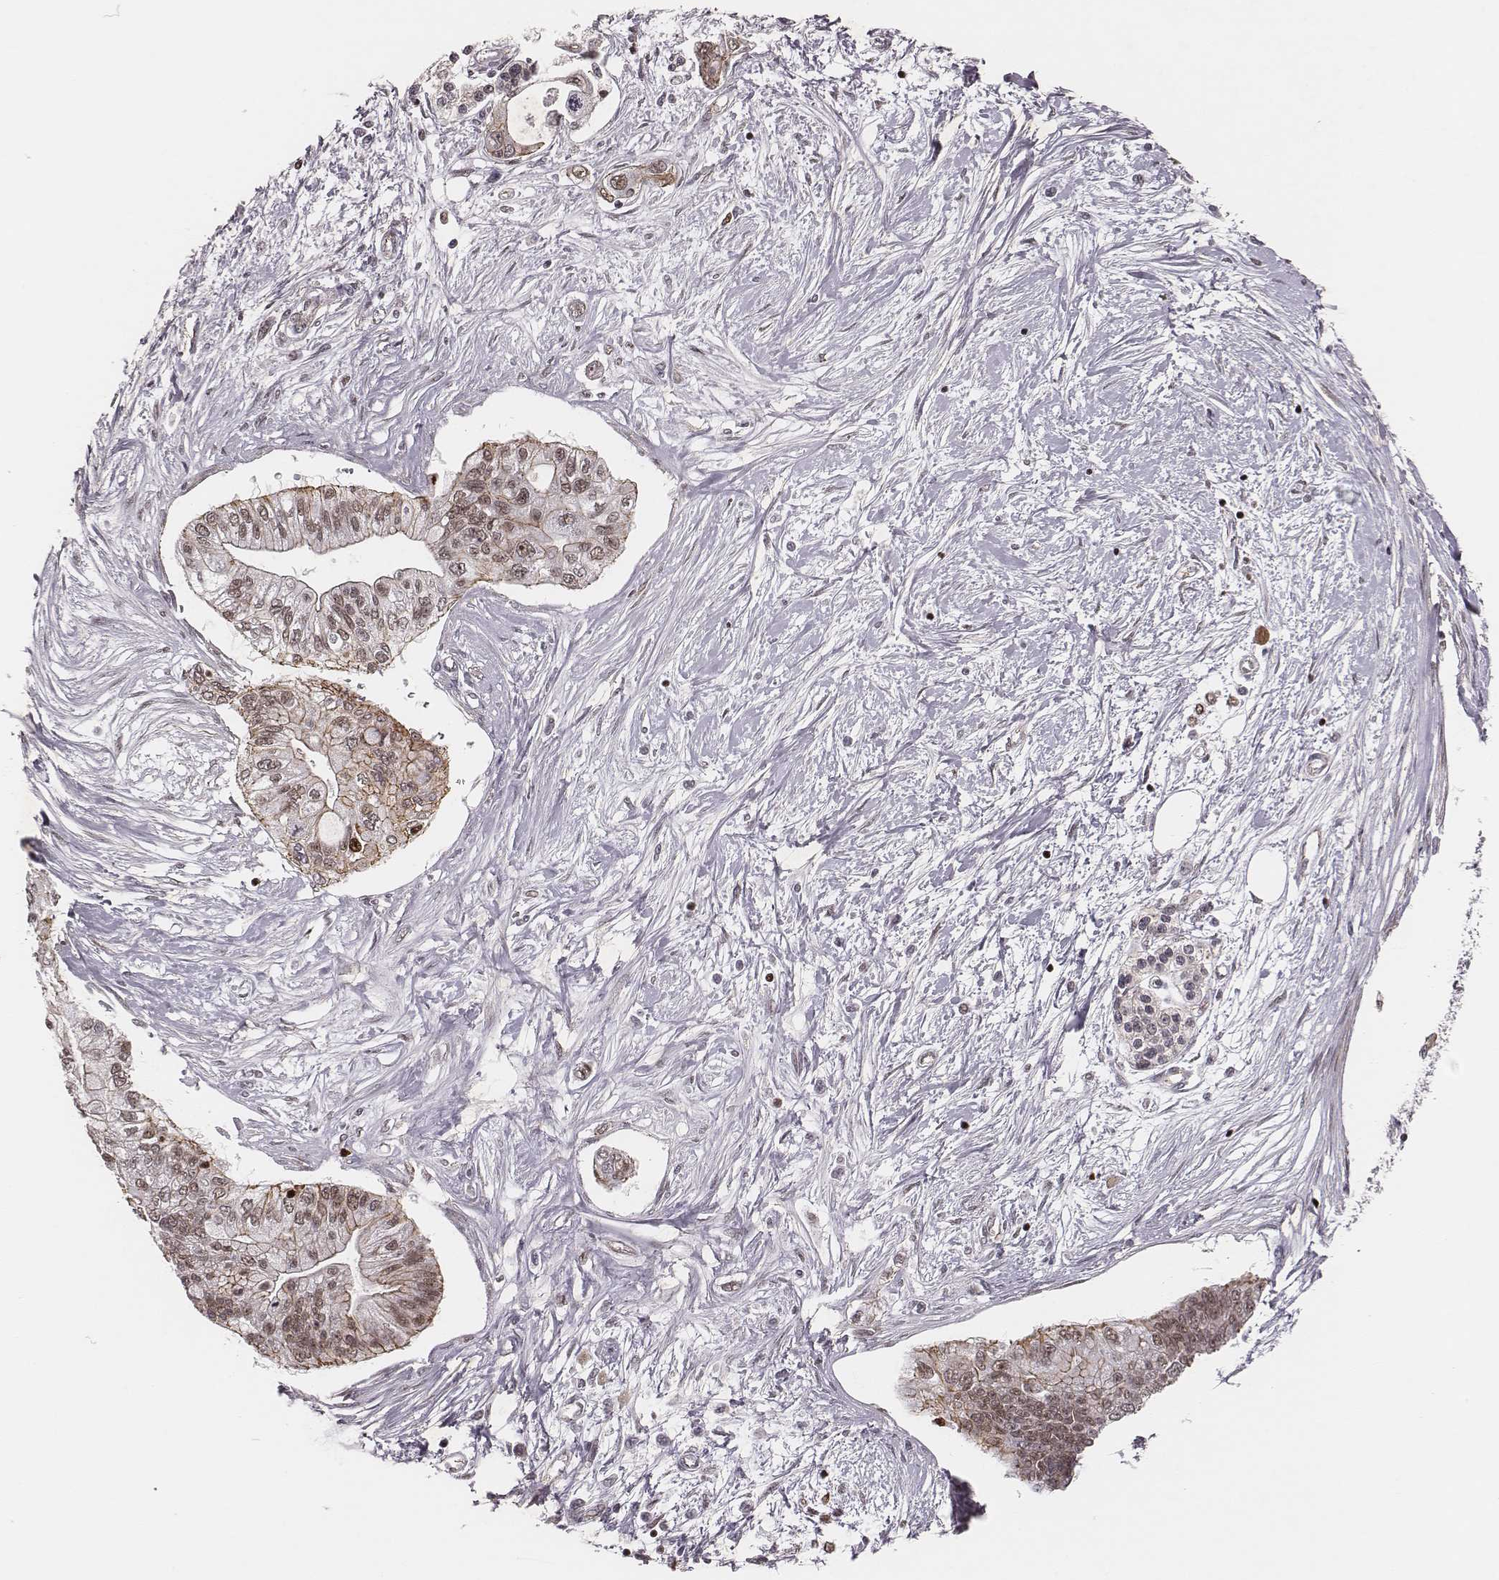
{"staining": {"intensity": "moderate", "quantity": ">75%", "location": "cytoplasmic/membranous,nuclear"}, "tissue": "pancreatic cancer", "cell_type": "Tumor cells", "image_type": "cancer", "snomed": [{"axis": "morphology", "description": "Adenocarcinoma, NOS"}, {"axis": "topography", "description": "Pancreas"}], "caption": "Moderate cytoplasmic/membranous and nuclear expression is identified in about >75% of tumor cells in pancreatic adenocarcinoma. (Stains: DAB in brown, nuclei in blue, Microscopy: brightfield microscopy at high magnification).", "gene": "WDR59", "patient": {"sex": "female", "age": 77}}